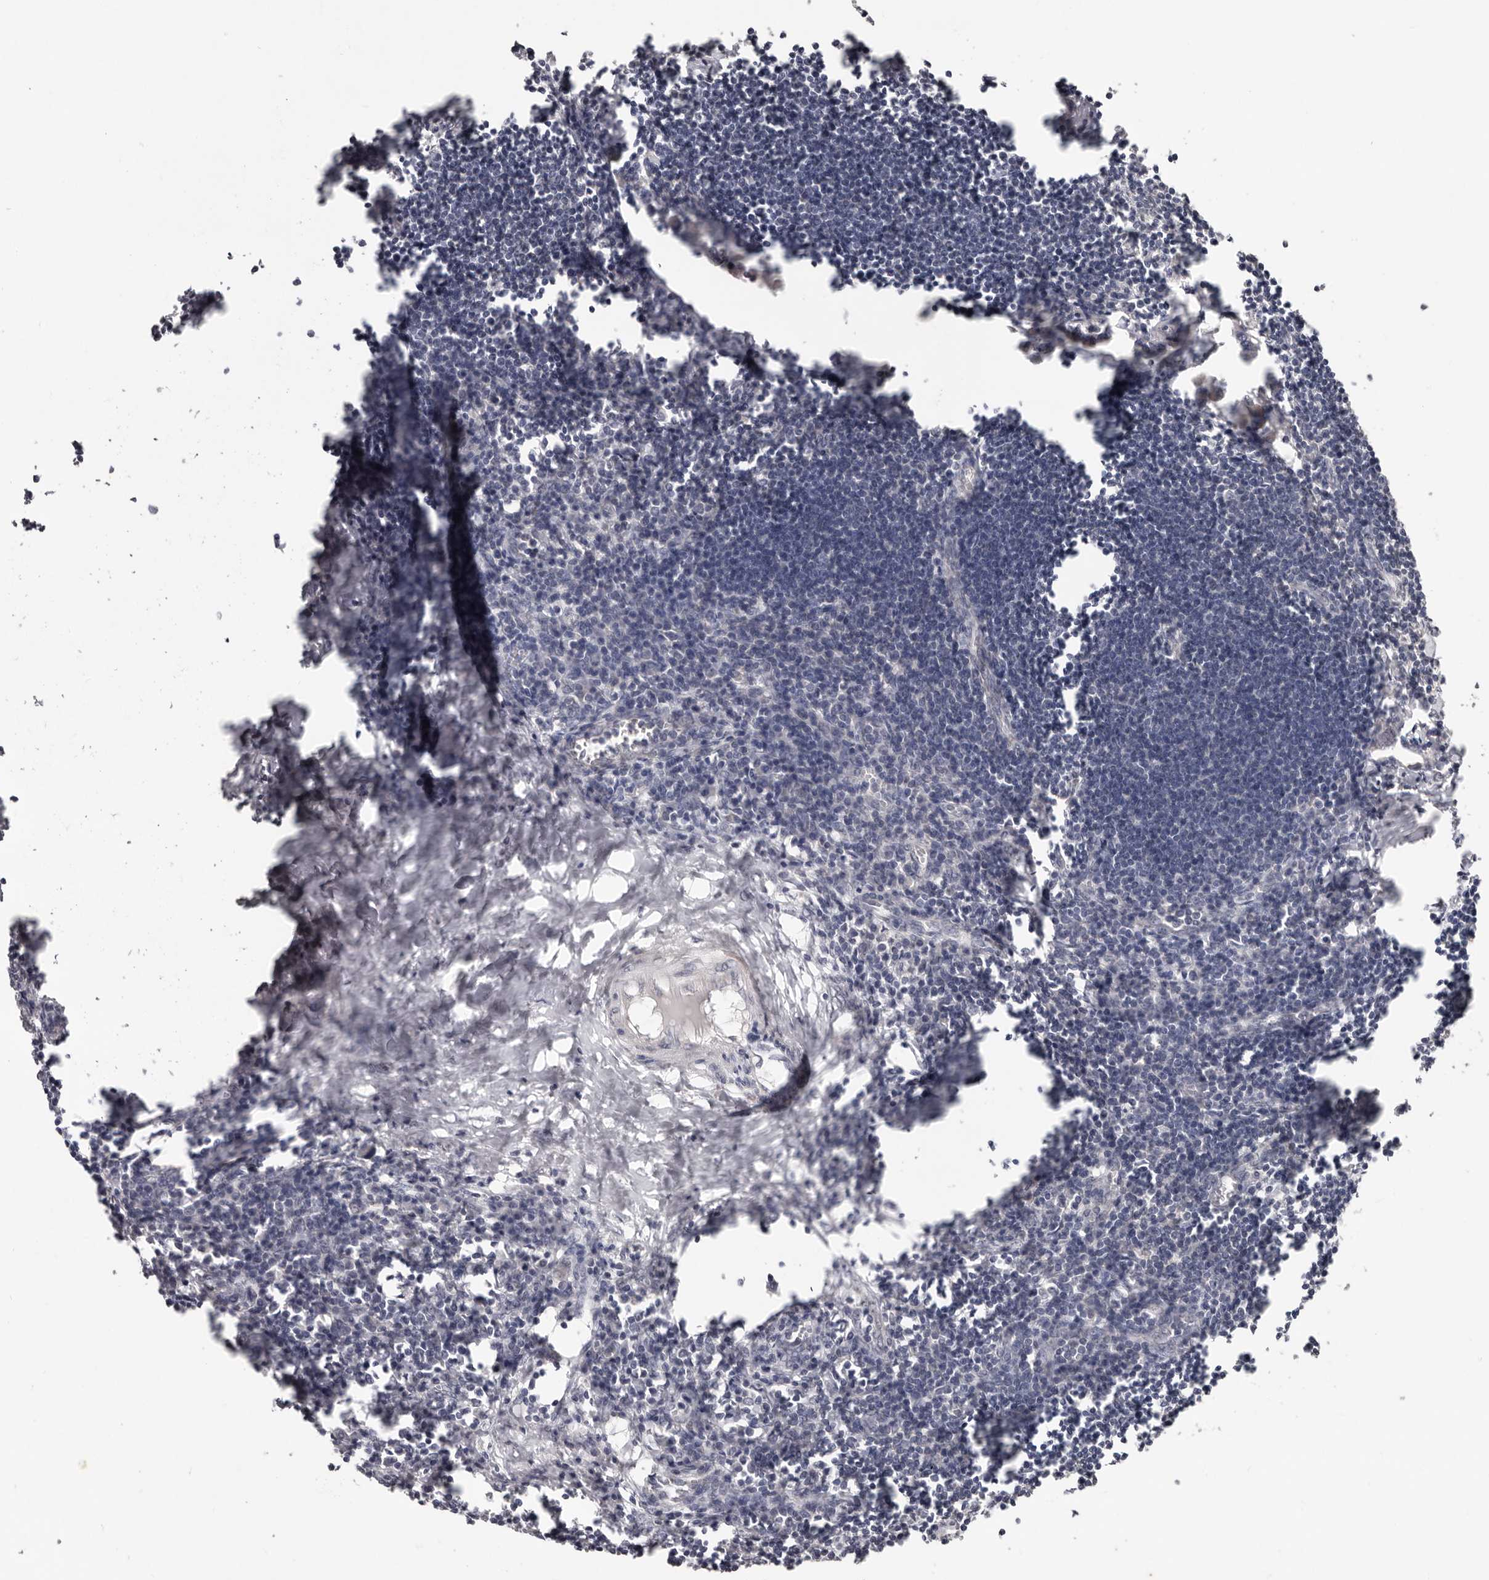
{"staining": {"intensity": "negative", "quantity": "none", "location": "none"}, "tissue": "lymph node", "cell_type": "Germinal center cells", "image_type": "normal", "snomed": [{"axis": "morphology", "description": "Normal tissue, NOS"}, {"axis": "morphology", "description": "Malignant melanoma, Metastatic site"}, {"axis": "topography", "description": "Lymph node"}], "caption": "The immunohistochemistry photomicrograph has no significant positivity in germinal center cells of lymph node.", "gene": "LINGO2", "patient": {"sex": "male", "age": 41}}